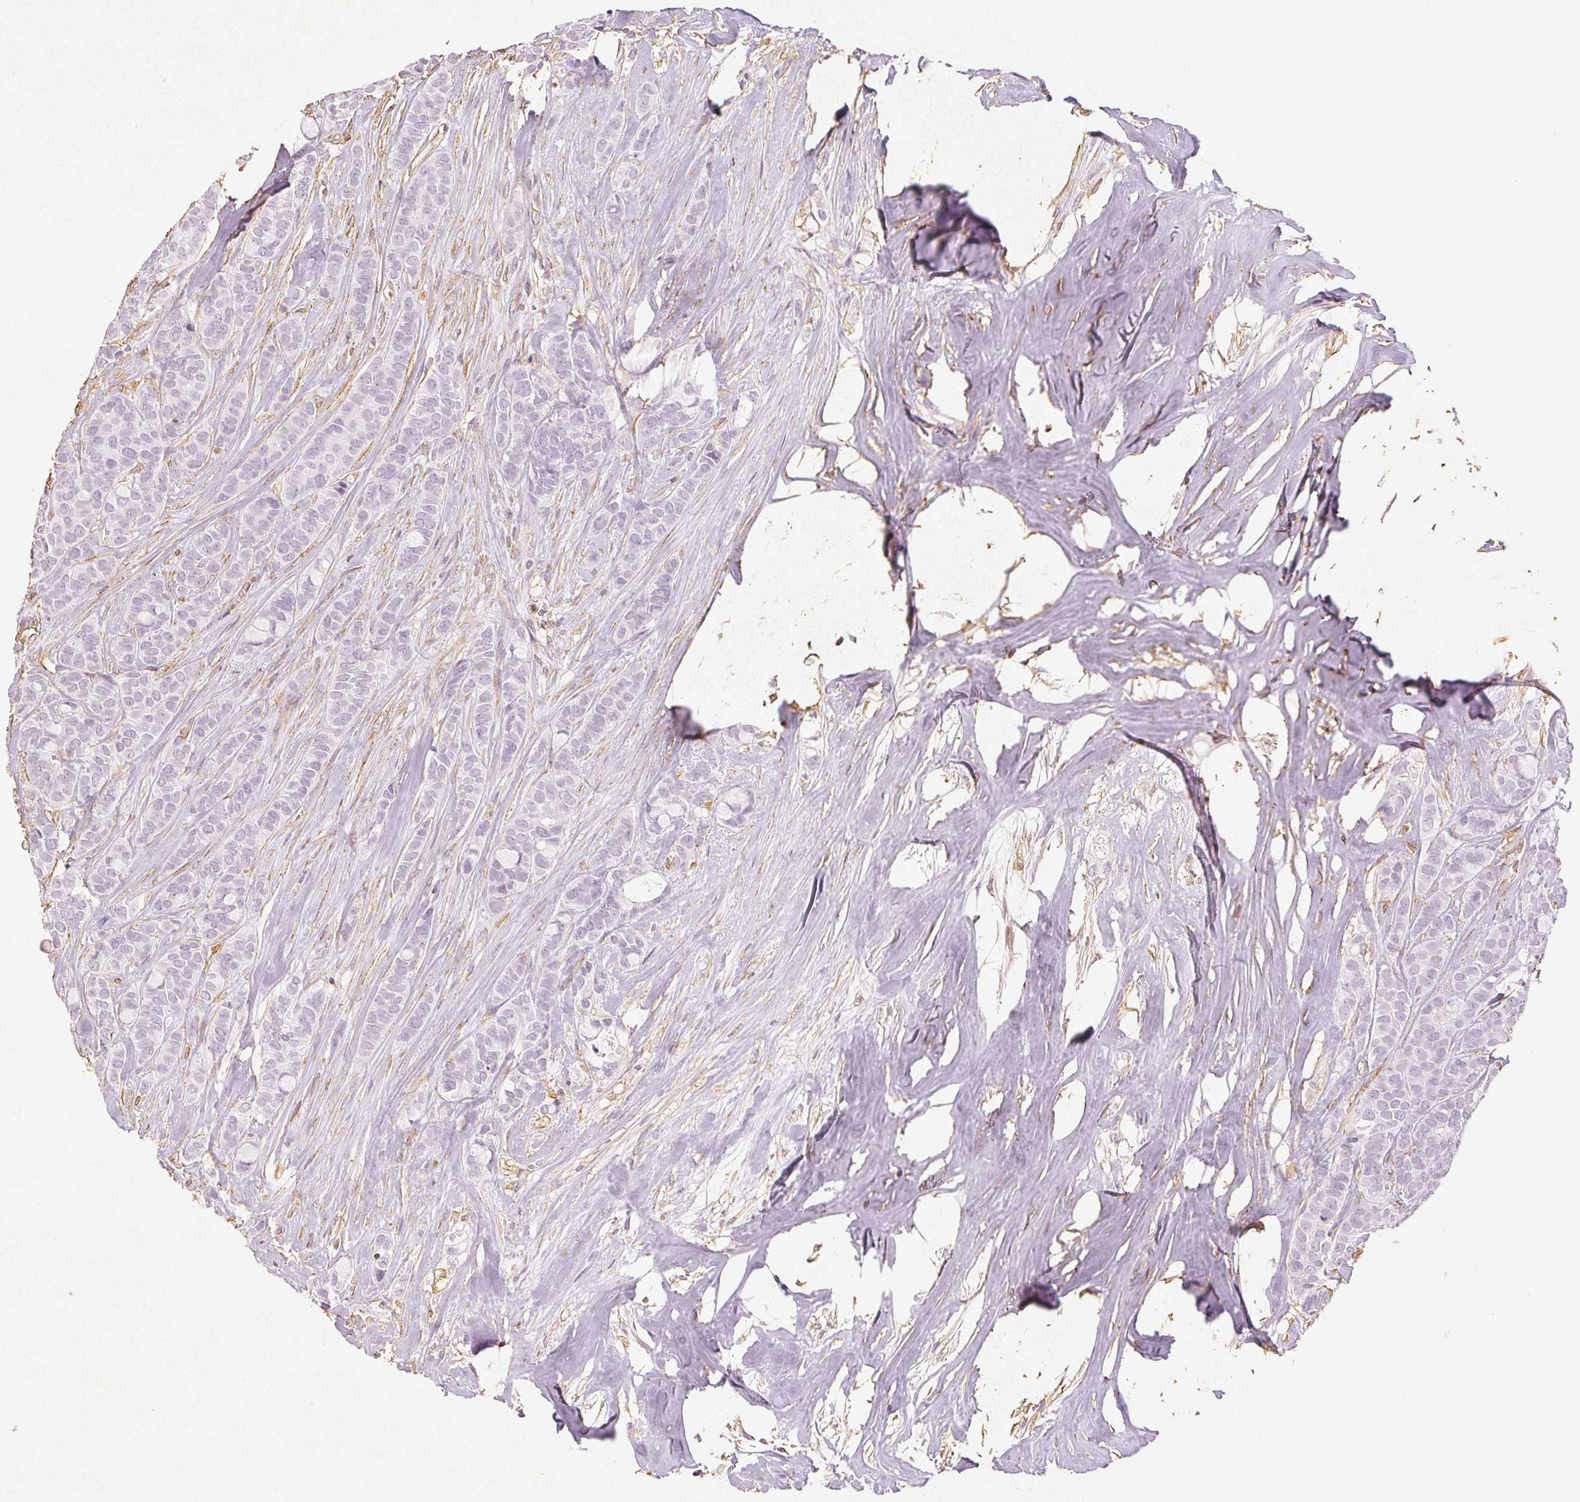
{"staining": {"intensity": "negative", "quantity": "none", "location": "none"}, "tissue": "breast cancer", "cell_type": "Tumor cells", "image_type": "cancer", "snomed": [{"axis": "morphology", "description": "Duct carcinoma"}, {"axis": "topography", "description": "Breast"}], "caption": "Immunohistochemical staining of human infiltrating ductal carcinoma (breast) shows no significant positivity in tumor cells.", "gene": "COL7A1", "patient": {"sex": "female", "age": 84}}